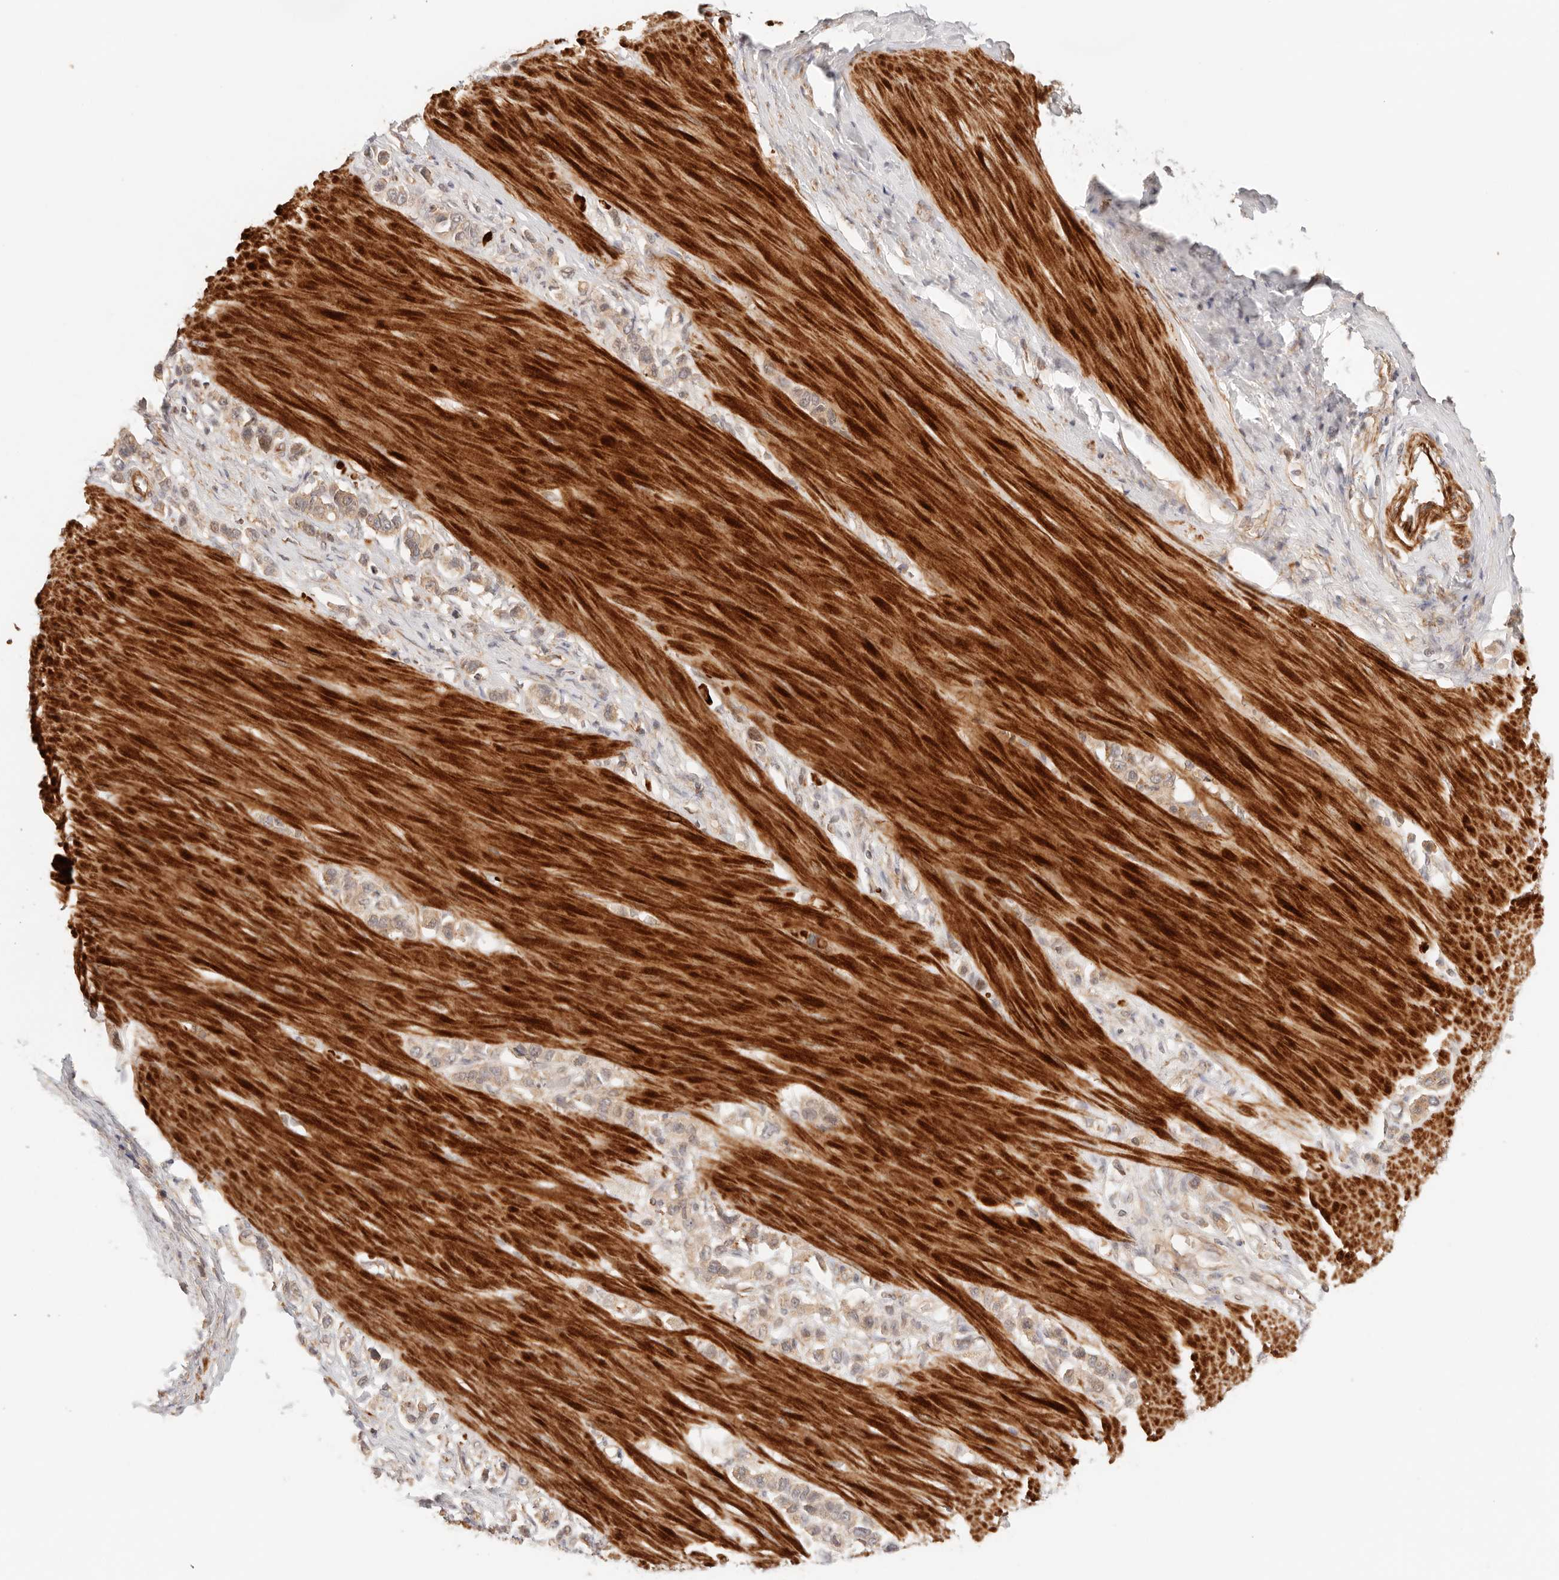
{"staining": {"intensity": "weak", "quantity": ">75%", "location": "cytoplasmic/membranous"}, "tissue": "stomach cancer", "cell_type": "Tumor cells", "image_type": "cancer", "snomed": [{"axis": "morphology", "description": "Adenocarcinoma, NOS"}, {"axis": "topography", "description": "Stomach"}], "caption": "Immunohistochemistry image of human stomach cancer (adenocarcinoma) stained for a protein (brown), which shows low levels of weak cytoplasmic/membranous expression in approximately >75% of tumor cells.", "gene": "IL1R2", "patient": {"sex": "female", "age": 65}}